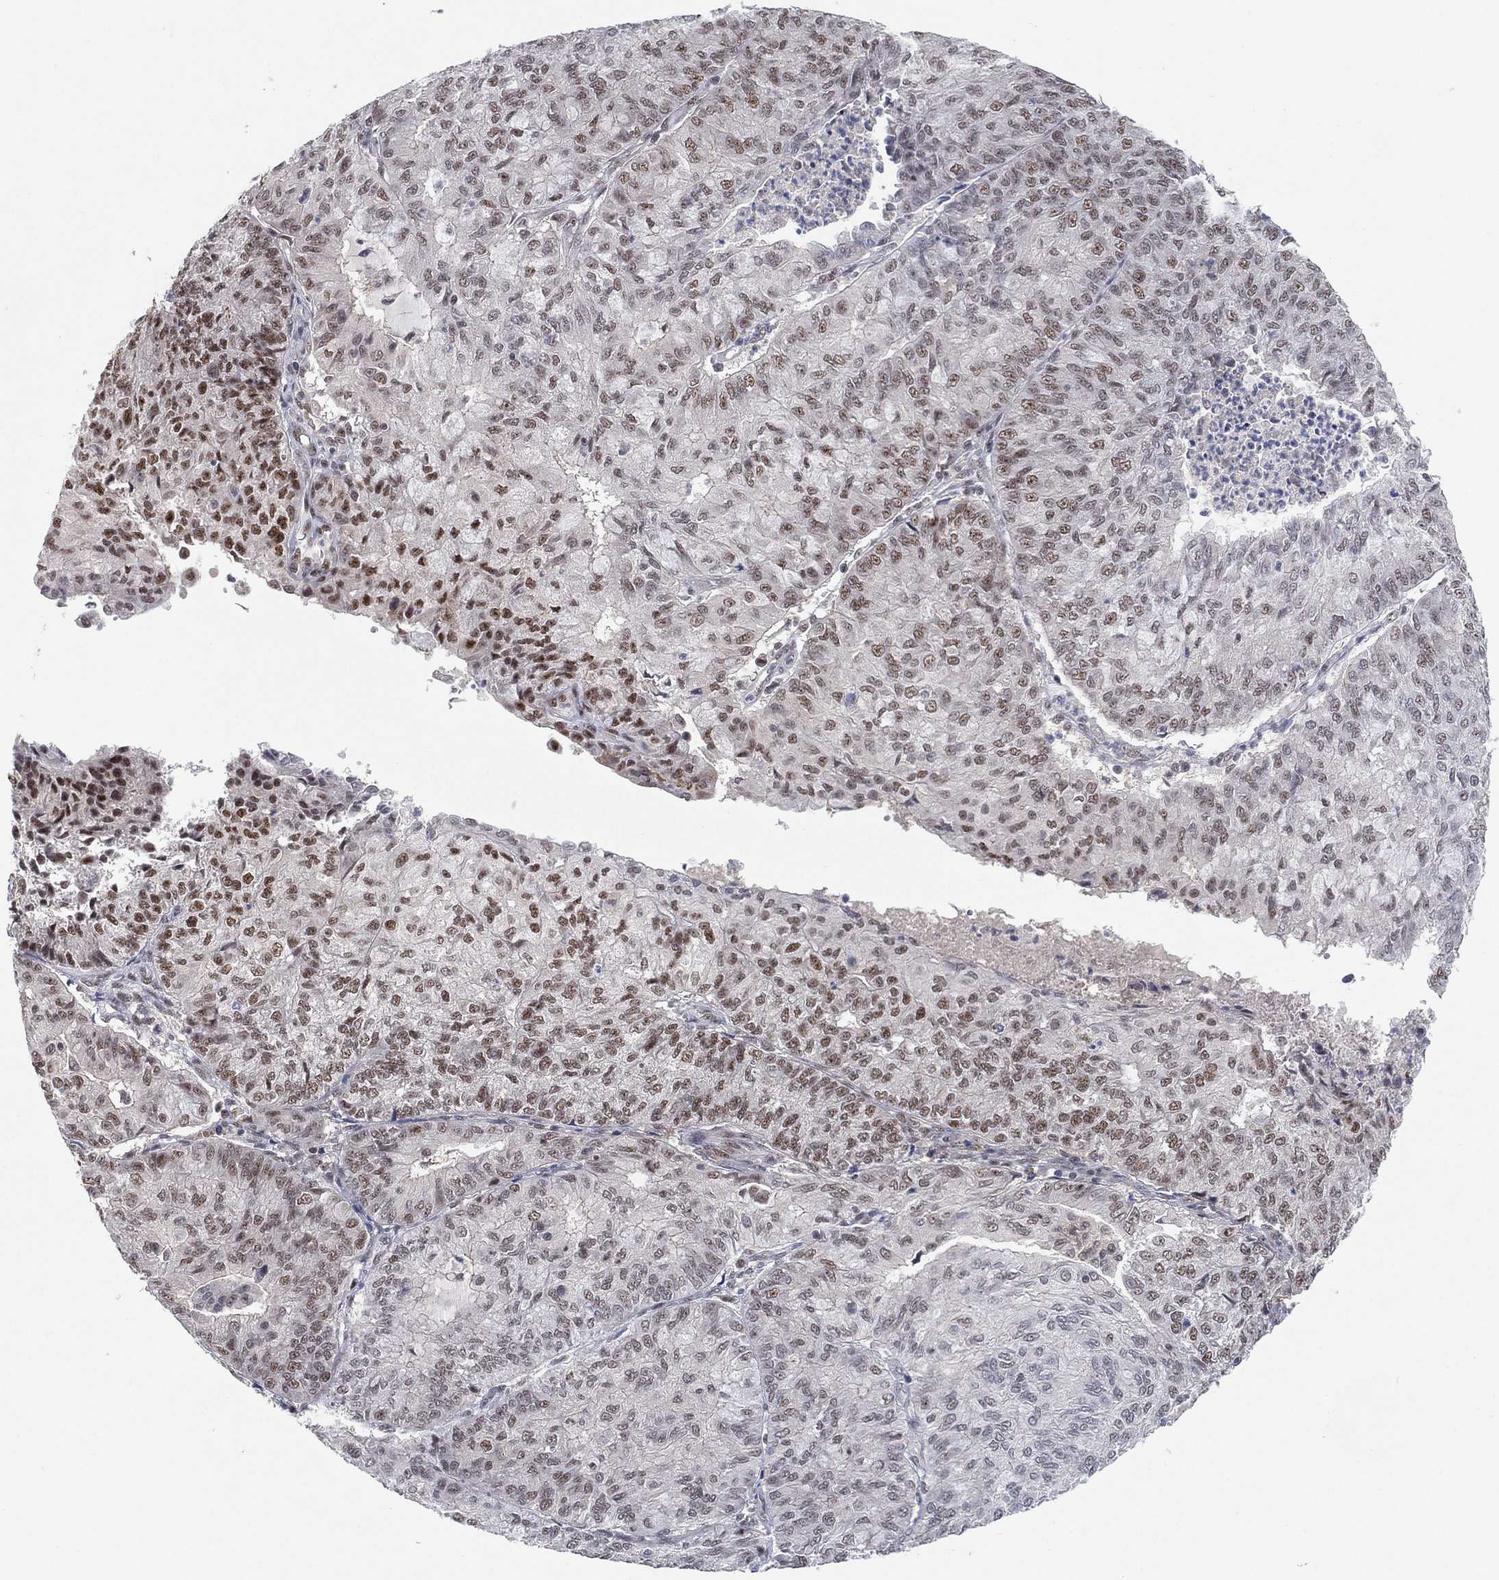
{"staining": {"intensity": "moderate", "quantity": "25%-75%", "location": "nuclear"}, "tissue": "endometrial cancer", "cell_type": "Tumor cells", "image_type": "cancer", "snomed": [{"axis": "morphology", "description": "Adenocarcinoma, NOS"}, {"axis": "topography", "description": "Endometrium"}], "caption": "Protein staining of endometrial cancer tissue displays moderate nuclear expression in about 25%-75% of tumor cells. The staining was performed using DAB, with brown indicating positive protein expression. Nuclei are stained blue with hematoxylin.", "gene": "DGCR8", "patient": {"sex": "female", "age": 82}}